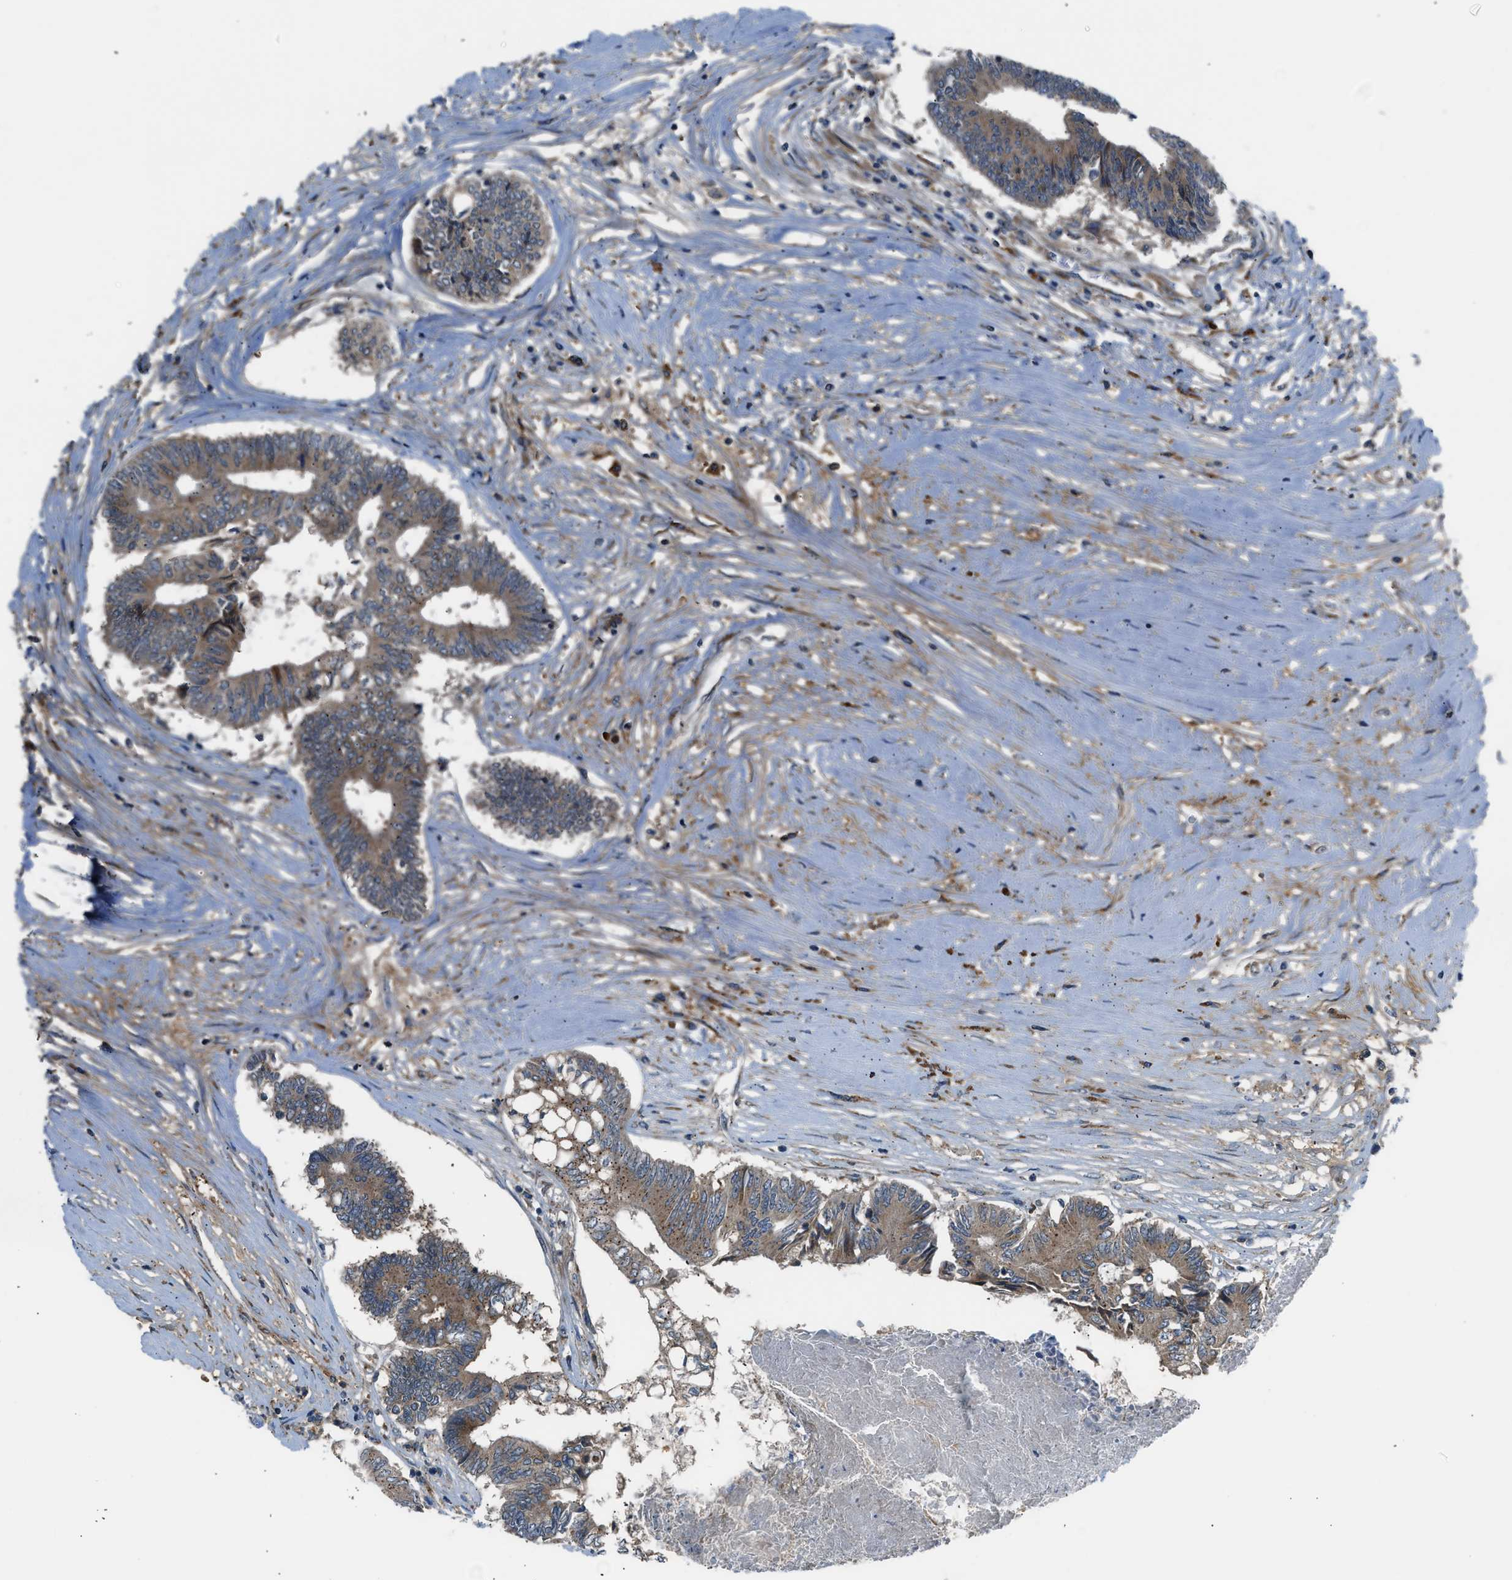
{"staining": {"intensity": "moderate", "quantity": ">75%", "location": "cytoplasmic/membranous"}, "tissue": "colorectal cancer", "cell_type": "Tumor cells", "image_type": "cancer", "snomed": [{"axis": "morphology", "description": "Adenocarcinoma, NOS"}, {"axis": "topography", "description": "Rectum"}], "caption": "Immunohistochemistry (IHC) of human adenocarcinoma (colorectal) exhibits medium levels of moderate cytoplasmic/membranous positivity in approximately >75% of tumor cells.", "gene": "EDARADD", "patient": {"sex": "male", "age": 63}}